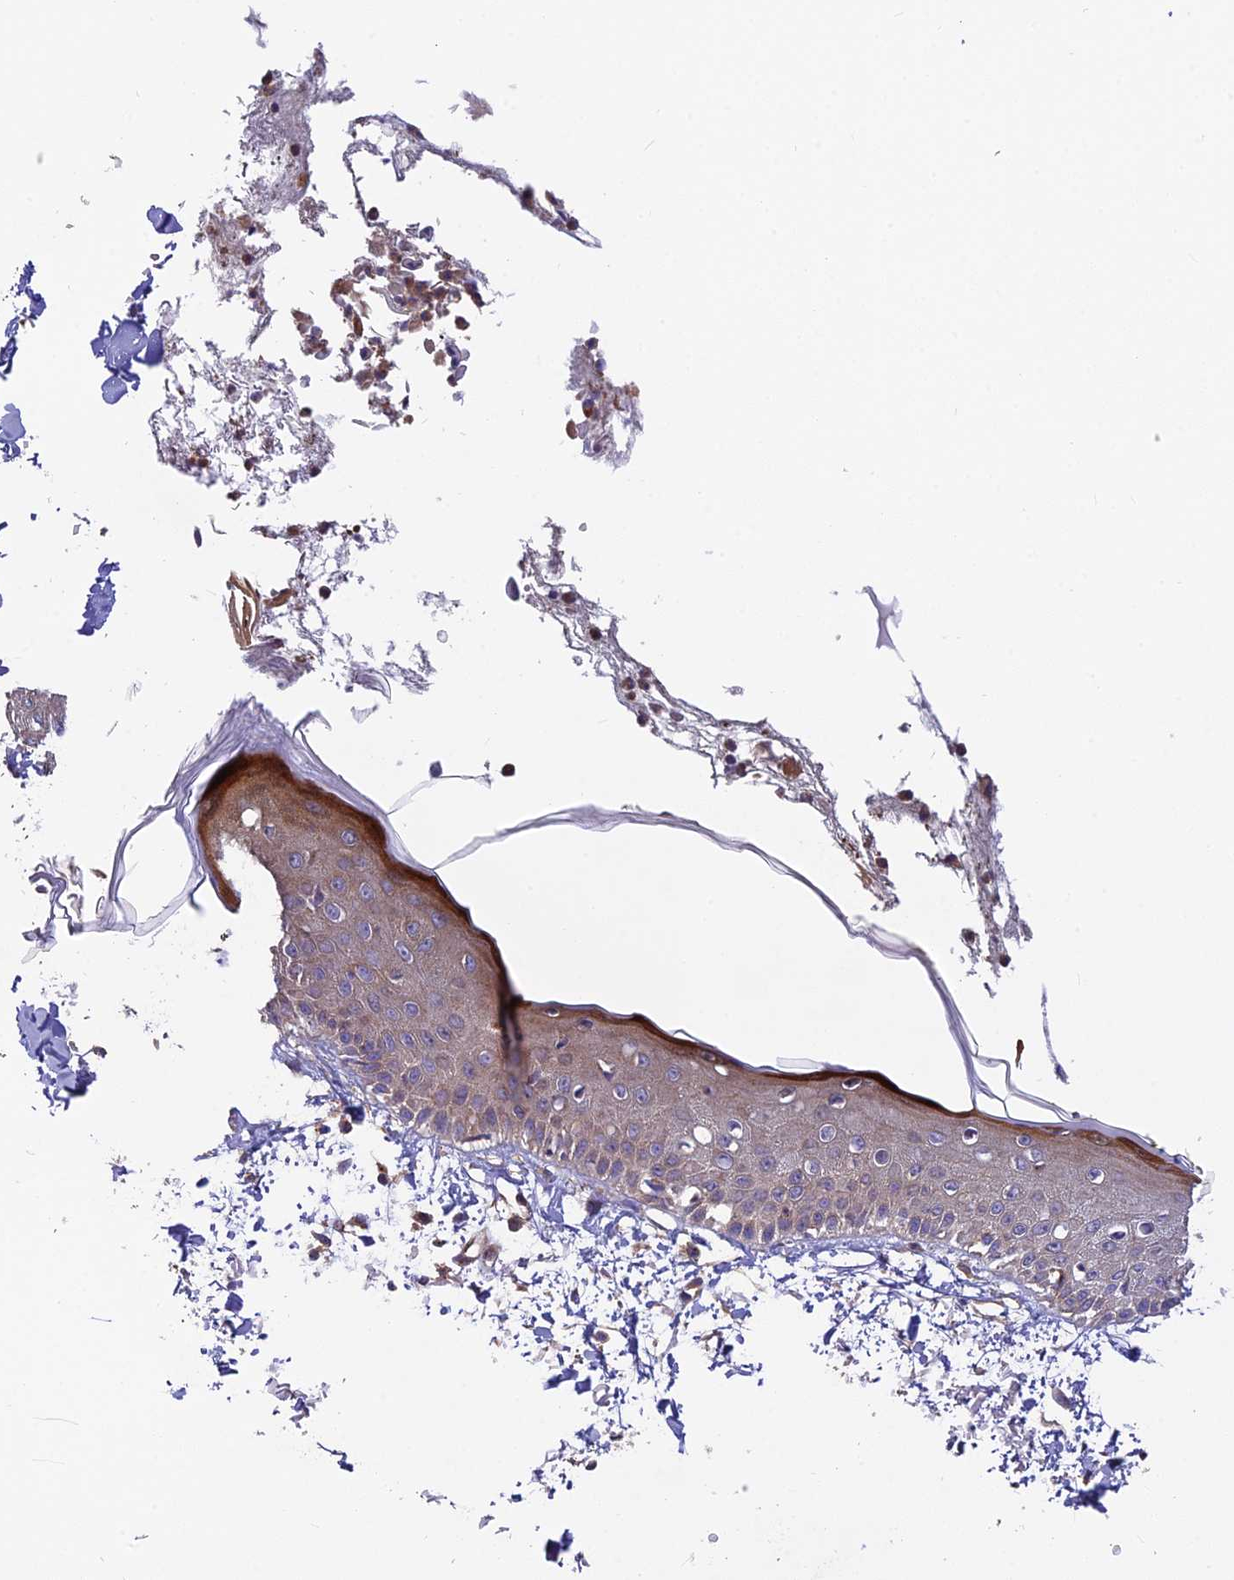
{"staining": {"intensity": "negative", "quantity": "none", "location": "none"}, "tissue": "skin", "cell_type": "Fibroblasts", "image_type": "normal", "snomed": [{"axis": "morphology", "description": "Normal tissue, NOS"}, {"axis": "morphology", "description": "Squamous cell carcinoma, NOS"}, {"axis": "topography", "description": "Skin"}, {"axis": "topography", "description": "Peripheral nerve tissue"}], "caption": "DAB immunohistochemical staining of benign human skin reveals no significant positivity in fibroblasts. Nuclei are stained in blue.", "gene": "ADAMTS15", "patient": {"sex": "male", "age": 83}}